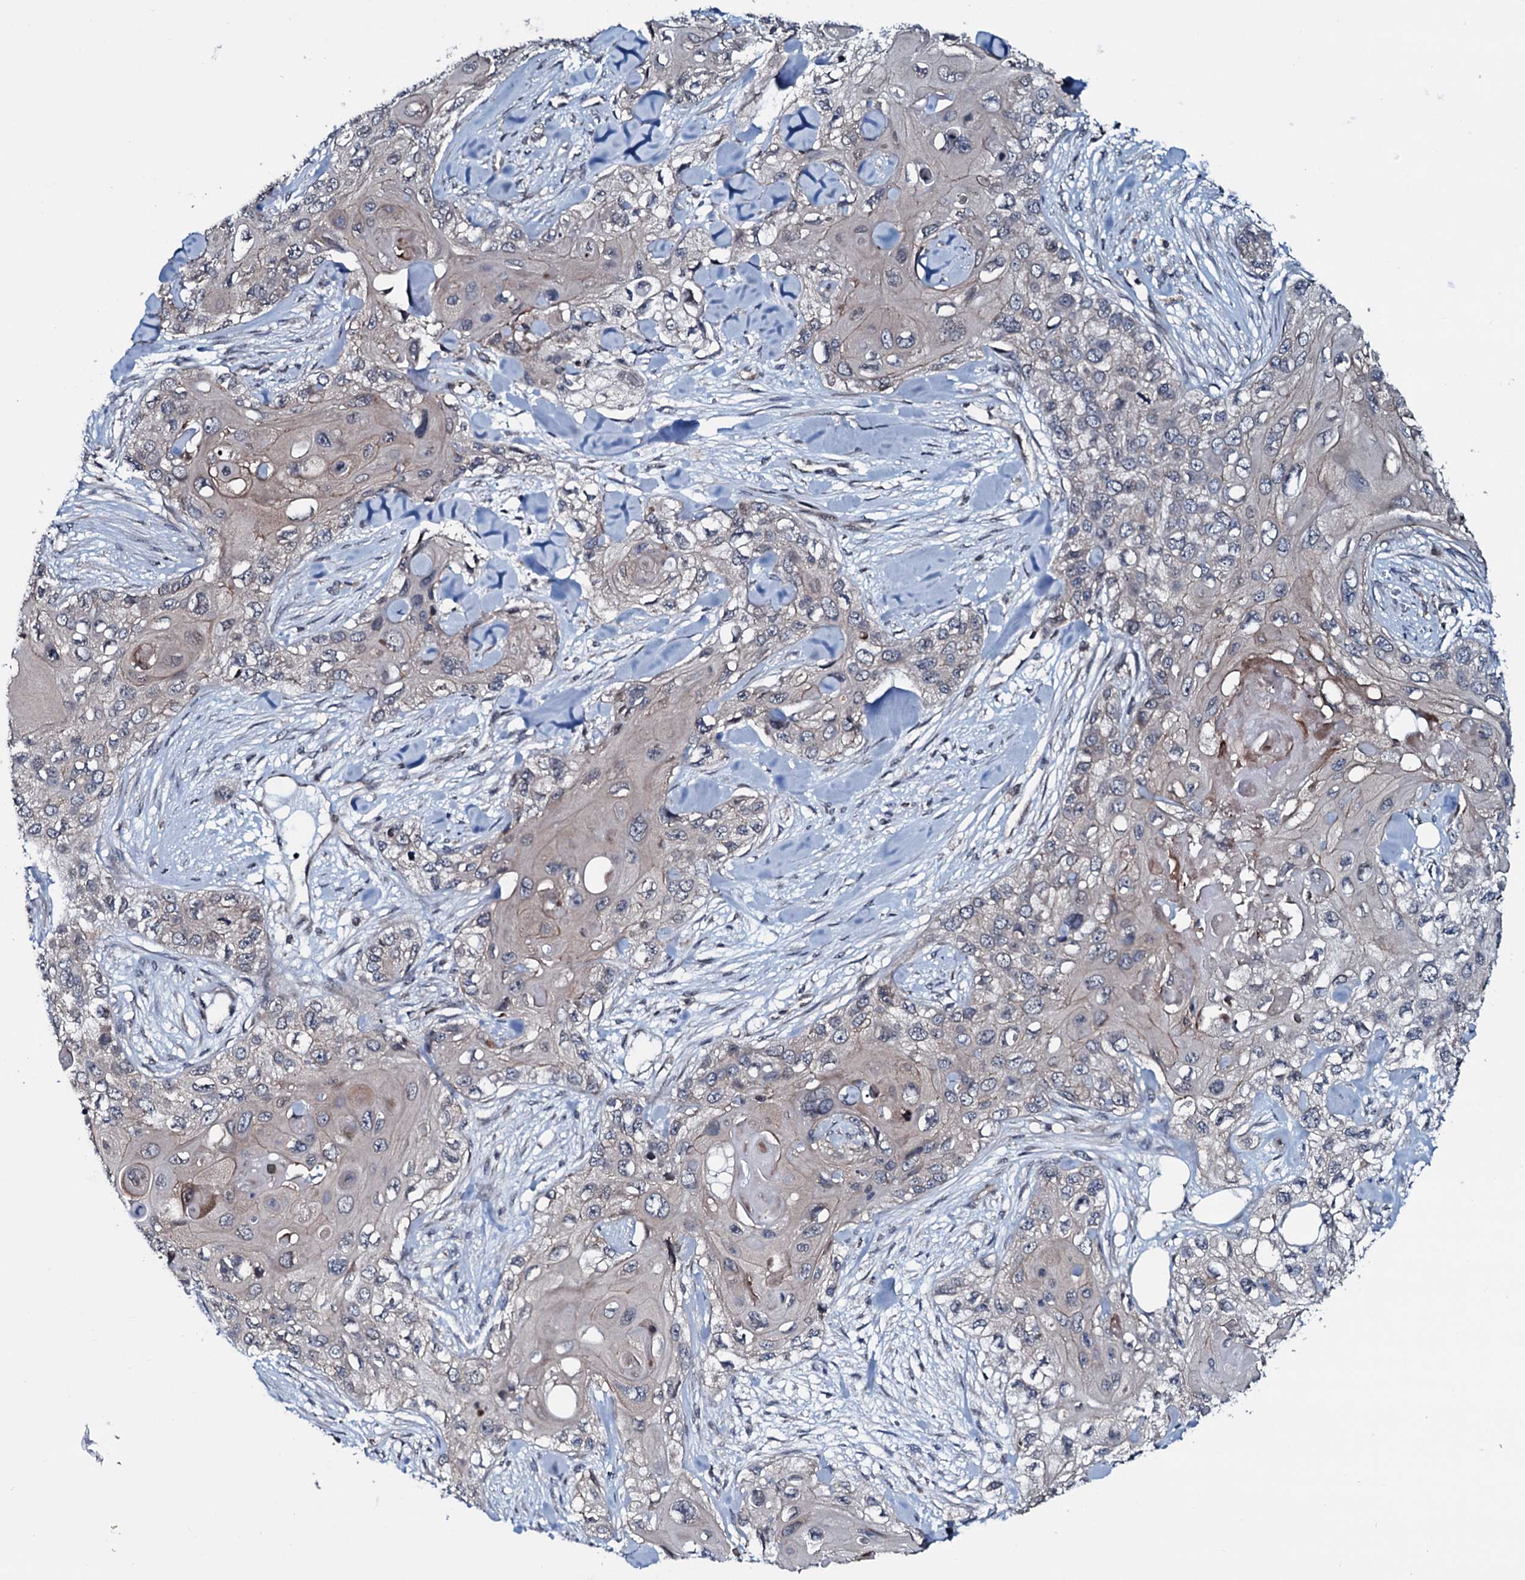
{"staining": {"intensity": "negative", "quantity": "none", "location": "none"}, "tissue": "skin cancer", "cell_type": "Tumor cells", "image_type": "cancer", "snomed": [{"axis": "morphology", "description": "Normal tissue, NOS"}, {"axis": "morphology", "description": "Squamous cell carcinoma, NOS"}, {"axis": "topography", "description": "Skin"}], "caption": "Micrograph shows no significant protein staining in tumor cells of squamous cell carcinoma (skin).", "gene": "OGFOD2", "patient": {"sex": "male", "age": 72}}